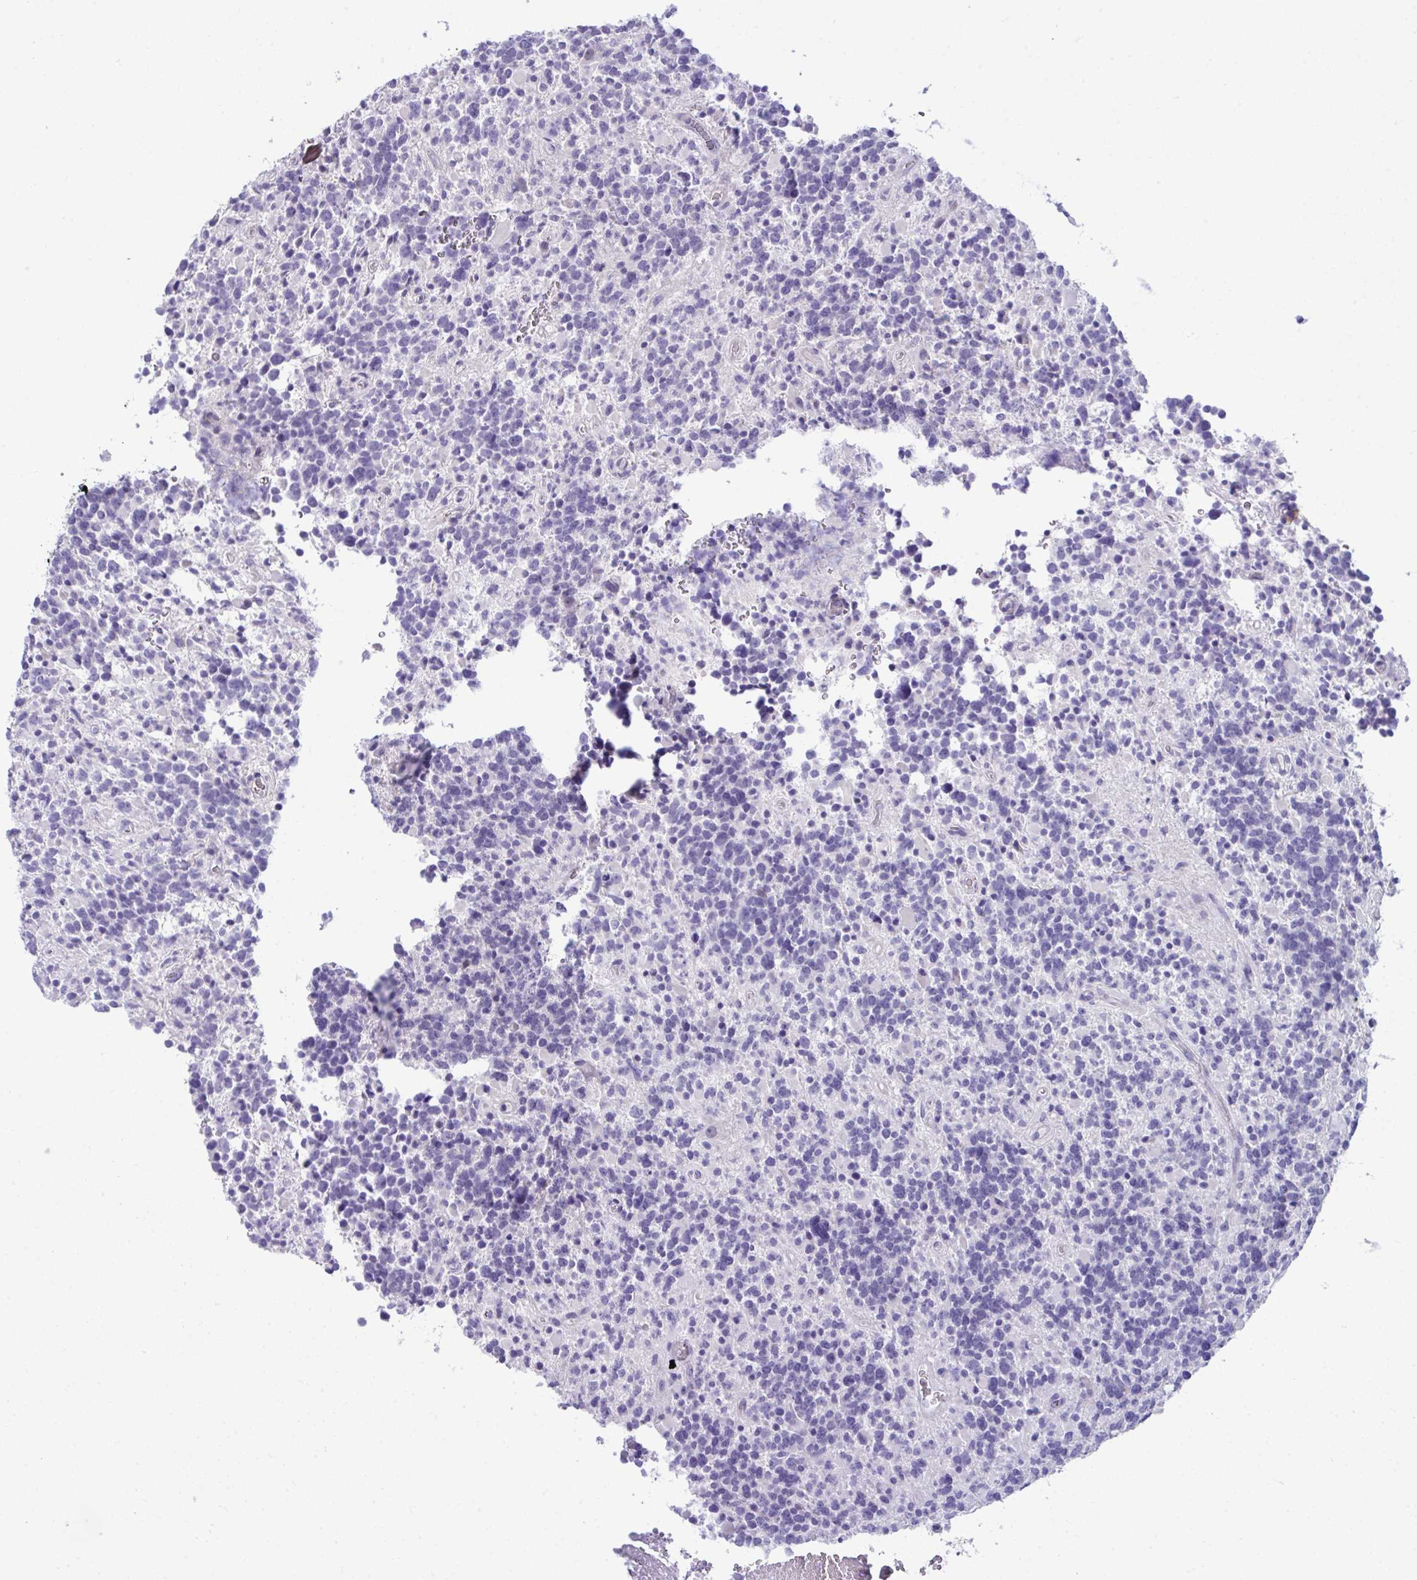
{"staining": {"intensity": "negative", "quantity": "none", "location": "none"}, "tissue": "glioma", "cell_type": "Tumor cells", "image_type": "cancer", "snomed": [{"axis": "morphology", "description": "Glioma, malignant, High grade"}, {"axis": "topography", "description": "Brain"}], "caption": "Tumor cells are negative for protein expression in human glioma.", "gene": "PIGZ", "patient": {"sex": "female", "age": 40}}